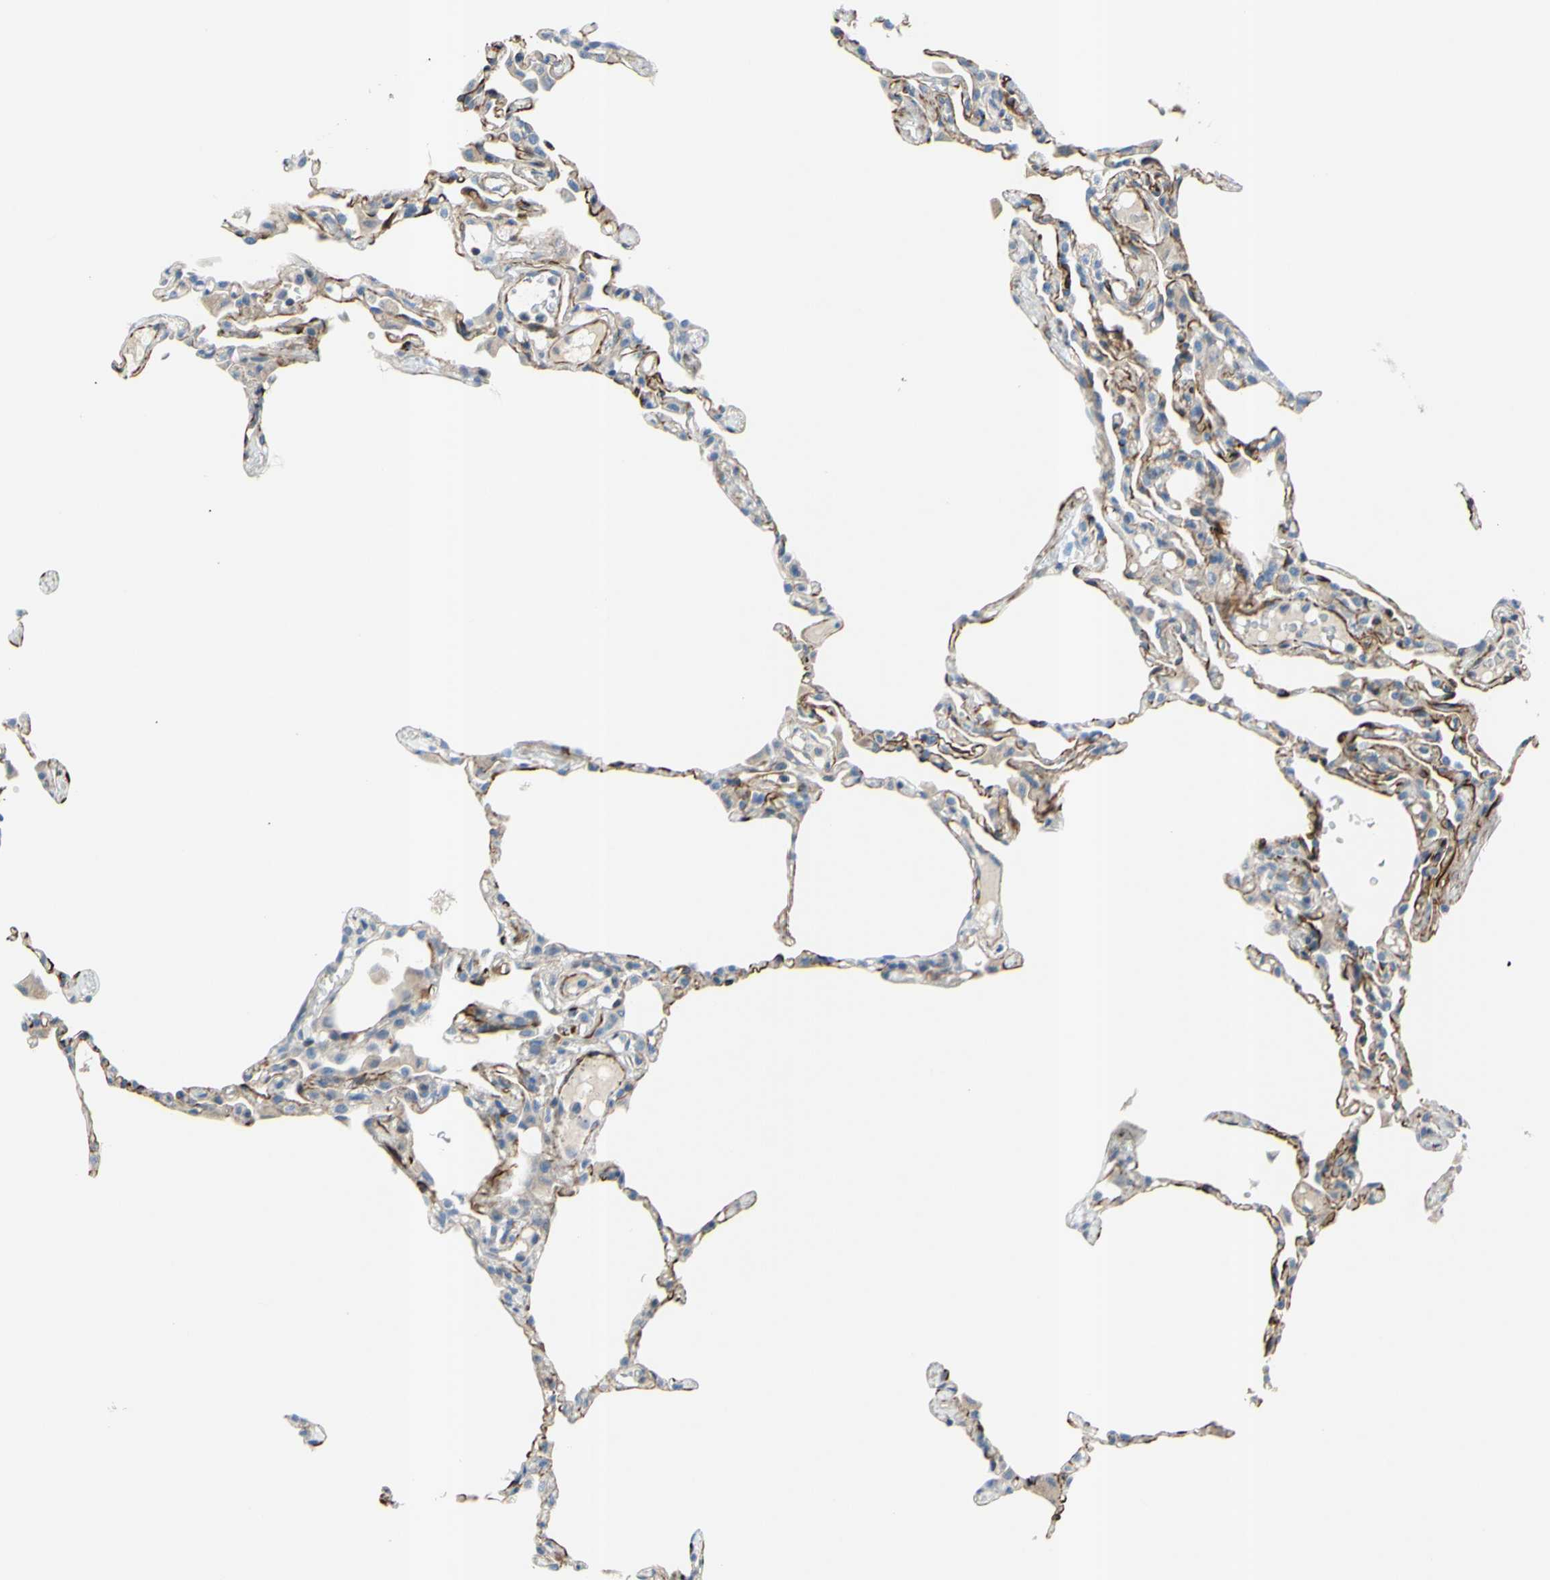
{"staining": {"intensity": "moderate", "quantity": "25%-75%", "location": "cytoplasmic/membranous"}, "tissue": "lung", "cell_type": "Alveolar cells", "image_type": "normal", "snomed": [{"axis": "morphology", "description": "Normal tissue, NOS"}, {"axis": "topography", "description": "Lung"}], "caption": "IHC of unremarkable human lung shows medium levels of moderate cytoplasmic/membranous expression in about 25%-75% of alveolar cells. (DAB IHC, brown staining for protein, blue staining for nuclei).", "gene": "PRRG2", "patient": {"sex": "female", "age": 49}}